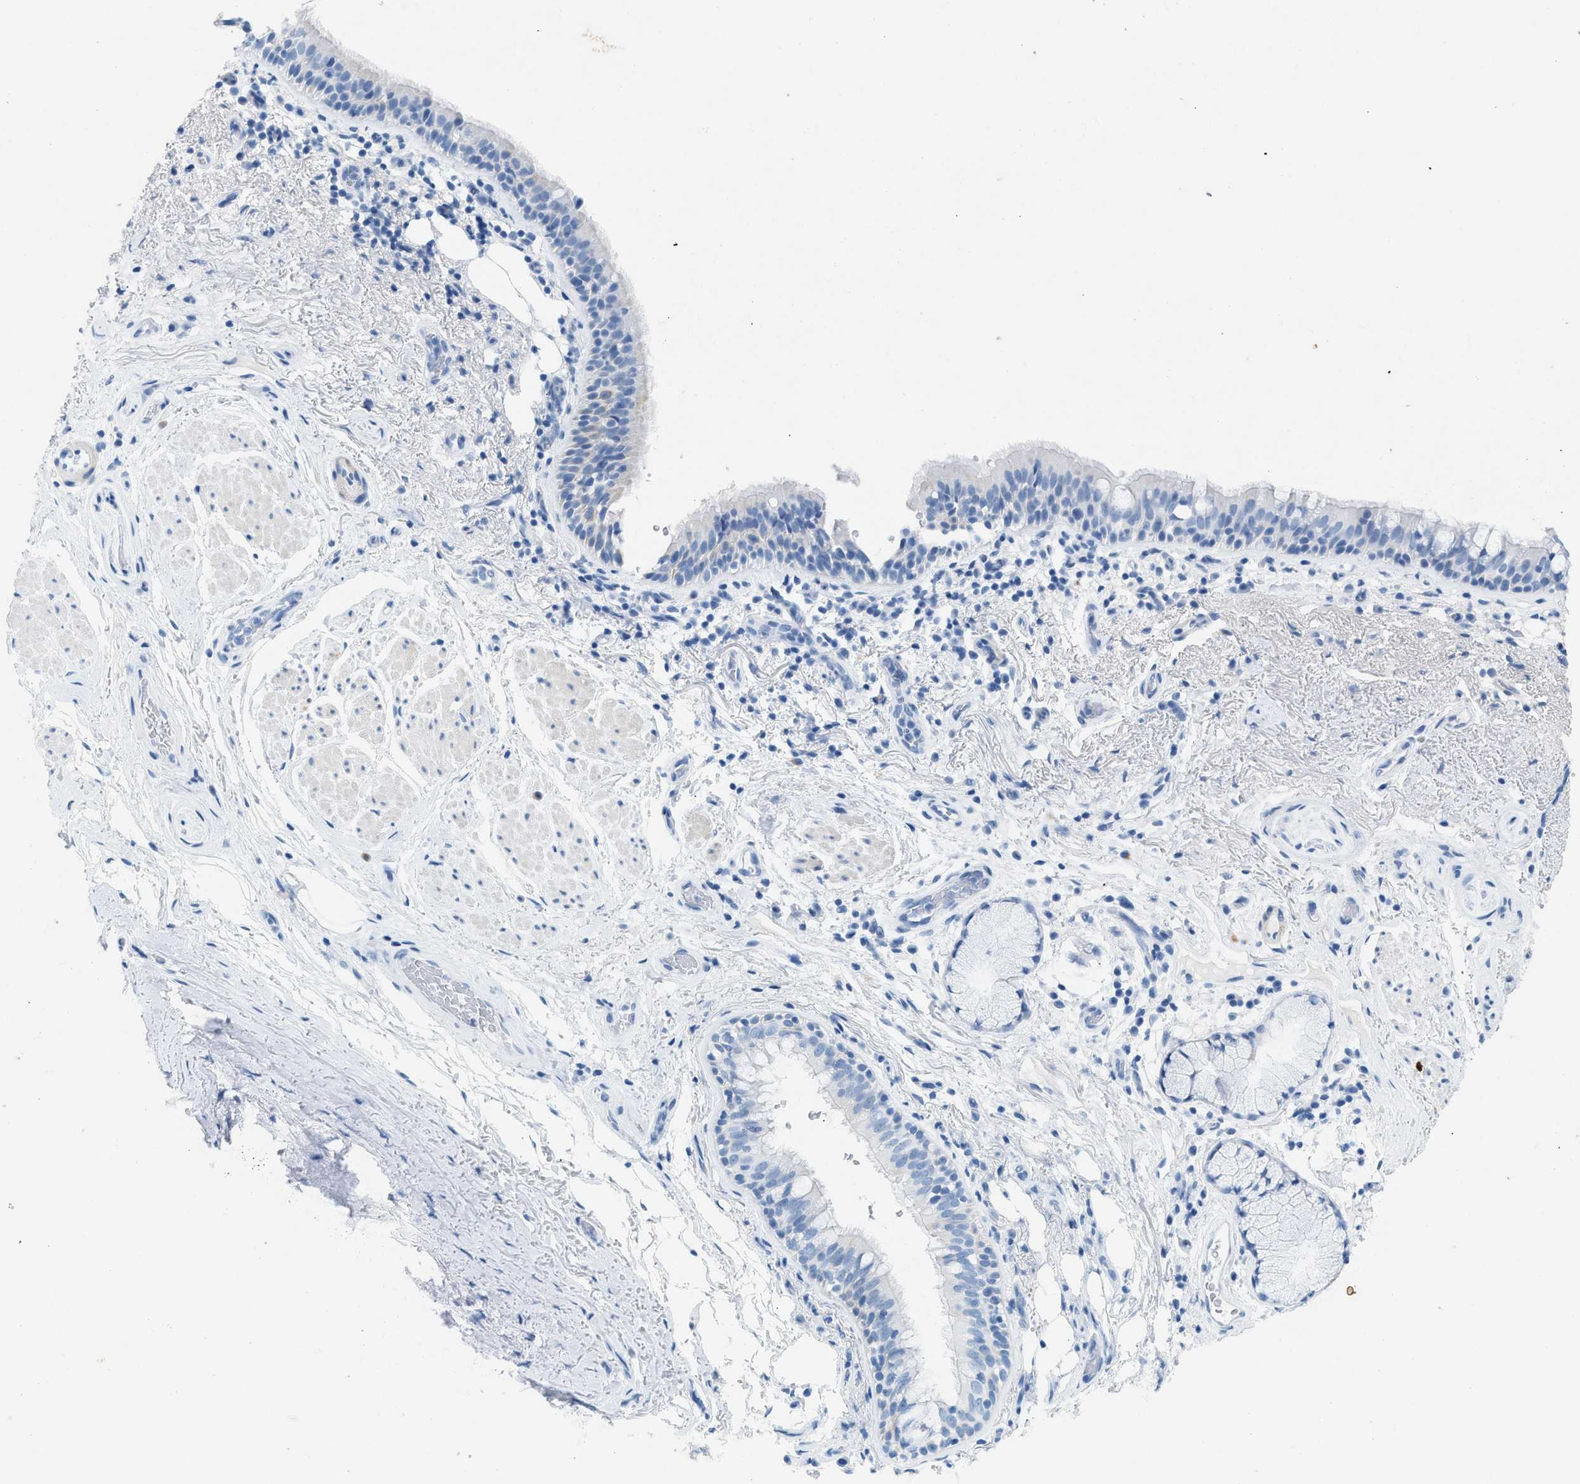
{"staining": {"intensity": "negative", "quantity": "none", "location": "none"}, "tissue": "bronchus", "cell_type": "Respiratory epithelial cells", "image_type": "normal", "snomed": [{"axis": "morphology", "description": "Normal tissue, NOS"}, {"axis": "morphology", "description": "Inflammation, NOS"}, {"axis": "topography", "description": "Cartilage tissue"}, {"axis": "topography", "description": "Bronchus"}], "caption": "This is an immunohistochemistry photomicrograph of benign bronchus. There is no expression in respiratory epithelial cells.", "gene": "HHATL", "patient": {"sex": "male", "age": 77}}